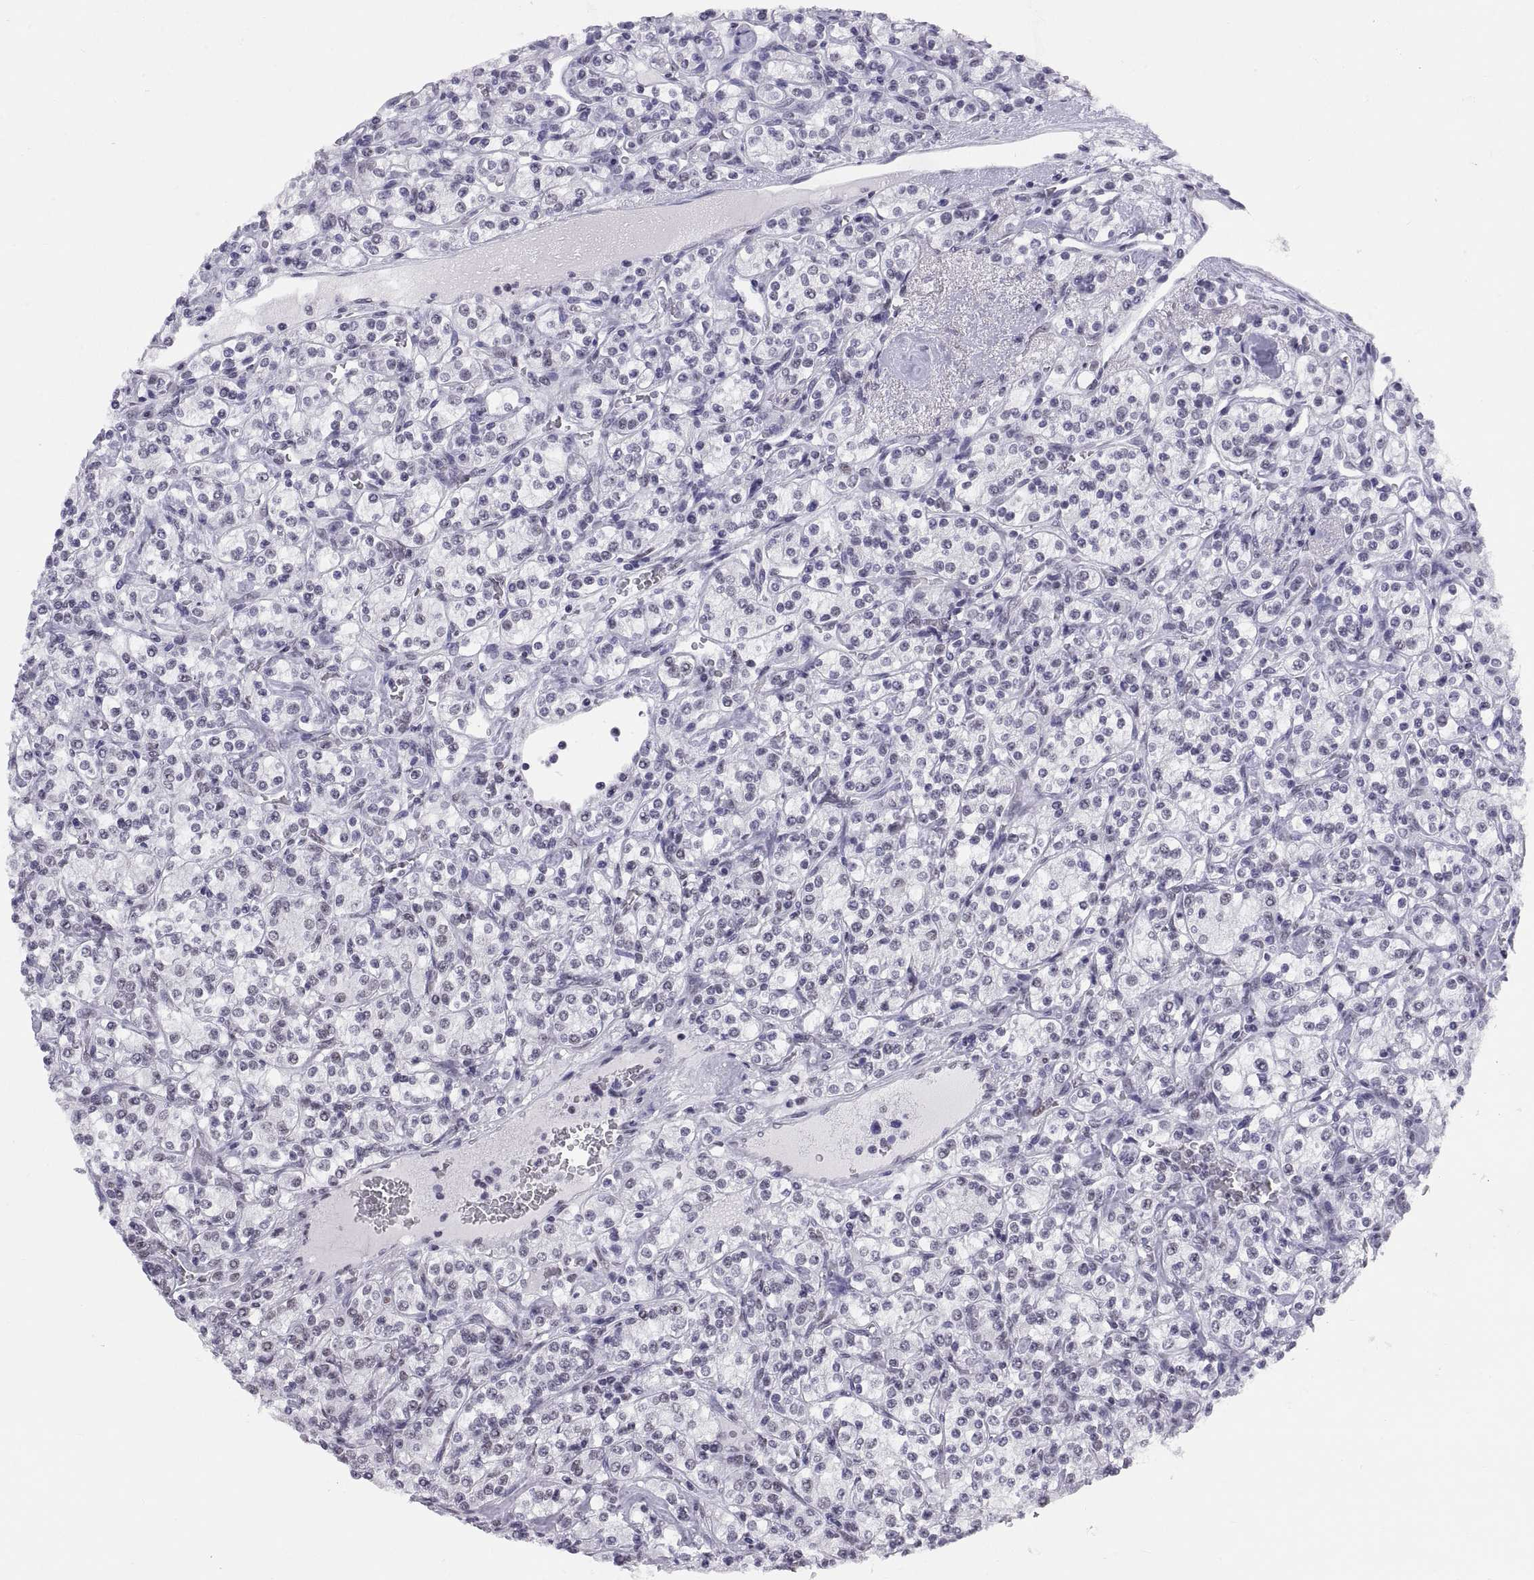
{"staining": {"intensity": "negative", "quantity": "none", "location": "none"}, "tissue": "renal cancer", "cell_type": "Tumor cells", "image_type": "cancer", "snomed": [{"axis": "morphology", "description": "Adenocarcinoma, NOS"}, {"axis": "topography", "description": "Kidney"}], "caption": "Photomicrograph shows no protein staining in tumor cells of renal cancer (adenocarcinoma) tissue.", "gene": "NEUROD6", "patient": {"sex": "male", "age": 77}}